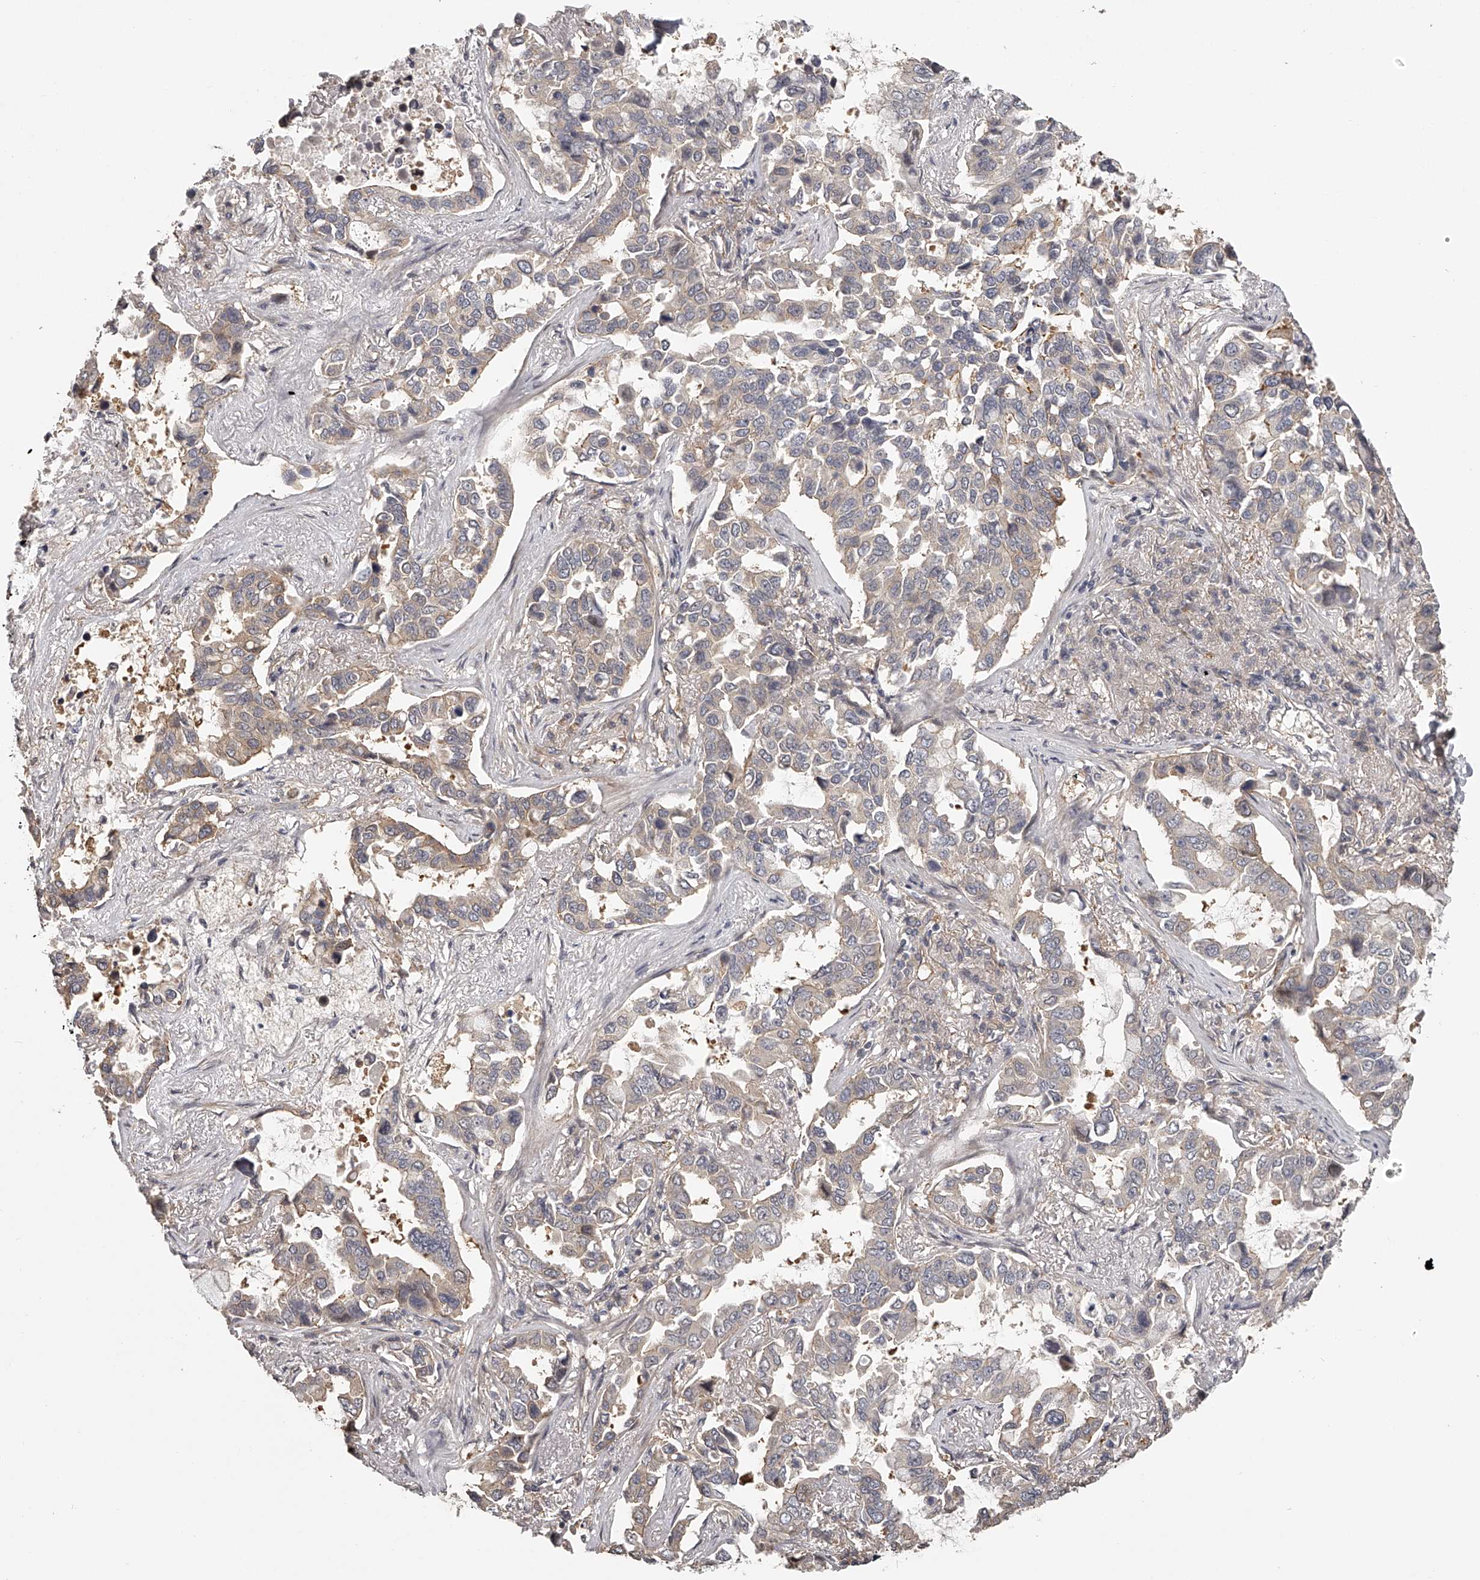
{"staining": {"intensity": "weak", "quantity": "<25%", "location": "cytoplasmic/membranous"}, "tissue": "lung cancer", "cell_type": "Tumor cells", "image_type": "cancer", "snomed": [{"axis": "morphology", "description": "Squamous cell carcinoma, NOS"}, {"axis": "topography", "description": "Lung"}], "caption": "Tumor cells show no significant expression in squamous cell carcinoma (lung). Brightfield microscopy of IHC stained with DAB (brown) and hematoxylin (blue), captured at high magnification.", "gene": "ZNF582", "patient": {"sex": "male", "age": 66}}